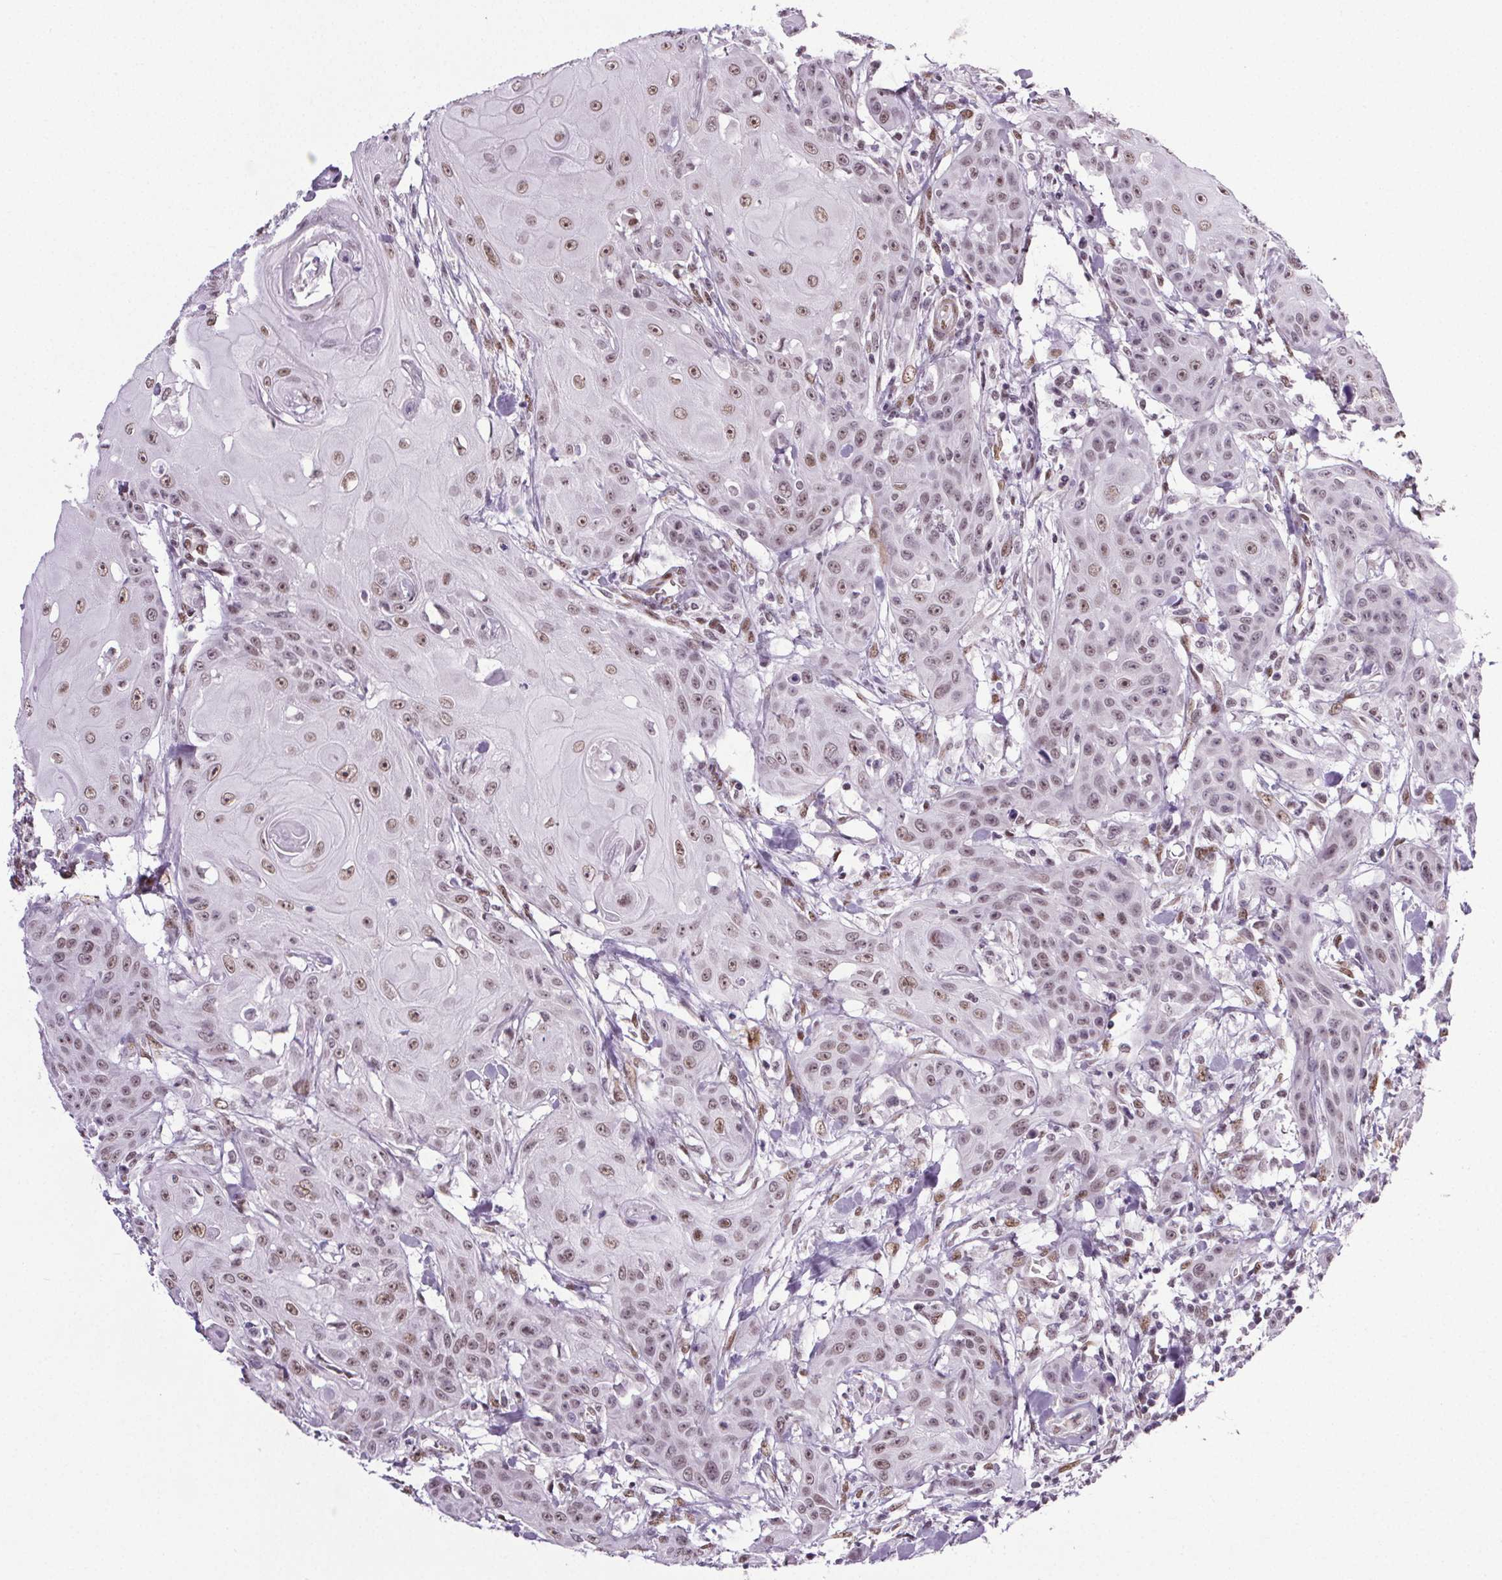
{"staining": {"intensity": "moderate", "quantity": "25%-75%", "location": "nuclear"}, "tissue": "head and neck cancer", "cell_type": "Tumor cells", "image_type": "cancer", "snomed": [{"axis": "morphology", "description": "Squamous cell carcinoma, NOS"}, {"axis": "topography", "description": "Oral tissue"}, {"axis": "topography", "description": "Head-Neck"}], "caption": "A medium amount of moderate nuclear expression is appreciated in approximately 25%-75% of tumor cells in squamous cell carcinoma (head and neck) tissue.", "gene": "GP6", "patient": {"sex": "female", "age": 55}}